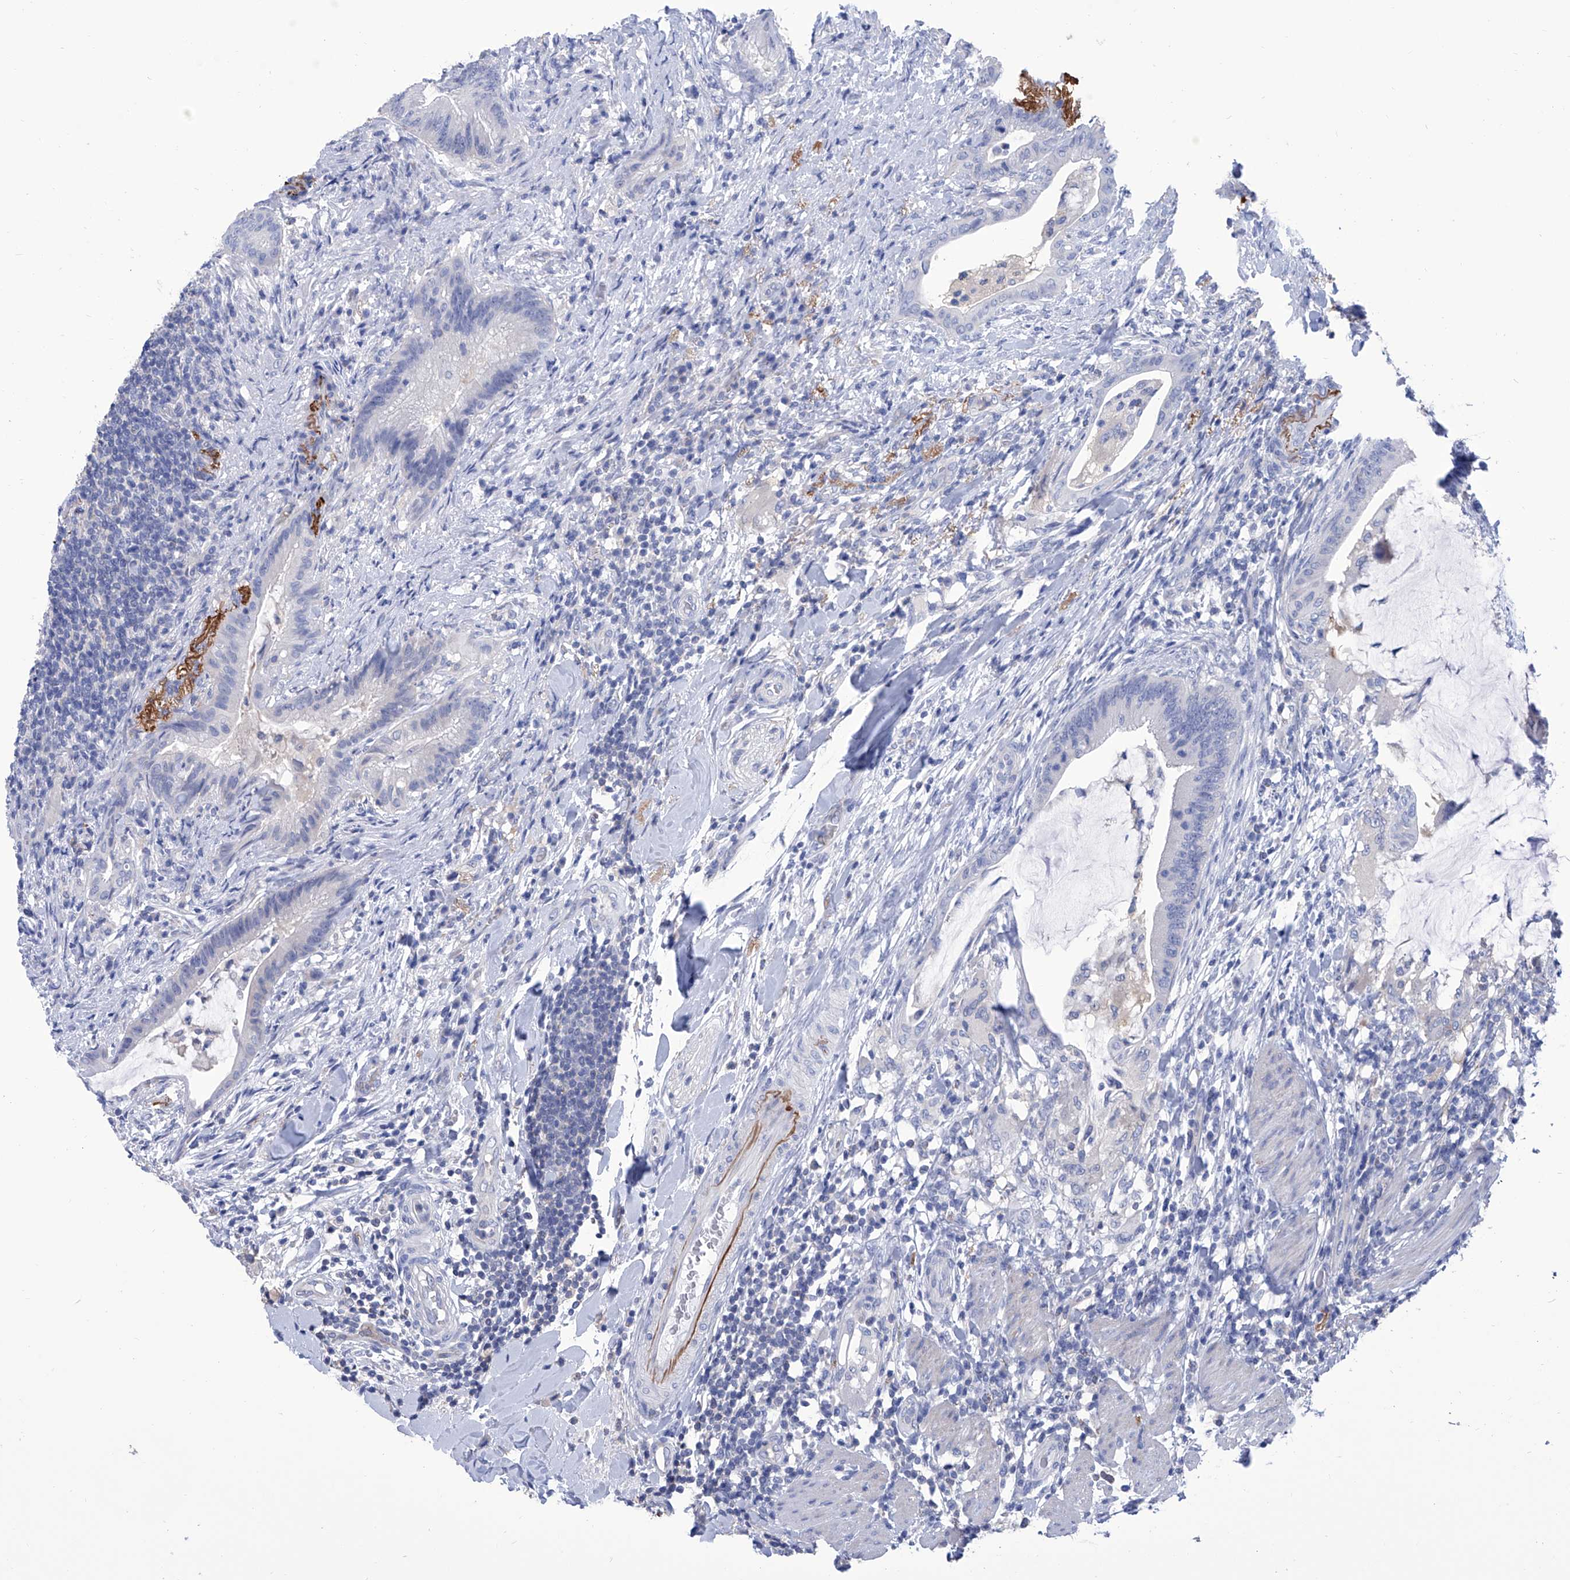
{"staining": {"intensity": "negative", "quantity": "none", "location": "none"}, "tissue": "colorectal cancer", "cell_type": "Tumor cells", "image_type": "cancer", "snomed": [{"axis": "morphology", "description": "Adenocarcinoma, NOS"}, {"axis": "topography", "description": "Colon"}], "caption": "There is no significant staining in tumor cells of colorectal adenocarcinoma.", "gene": "SMS", "patient": {"sex": "female", "age": 66}}